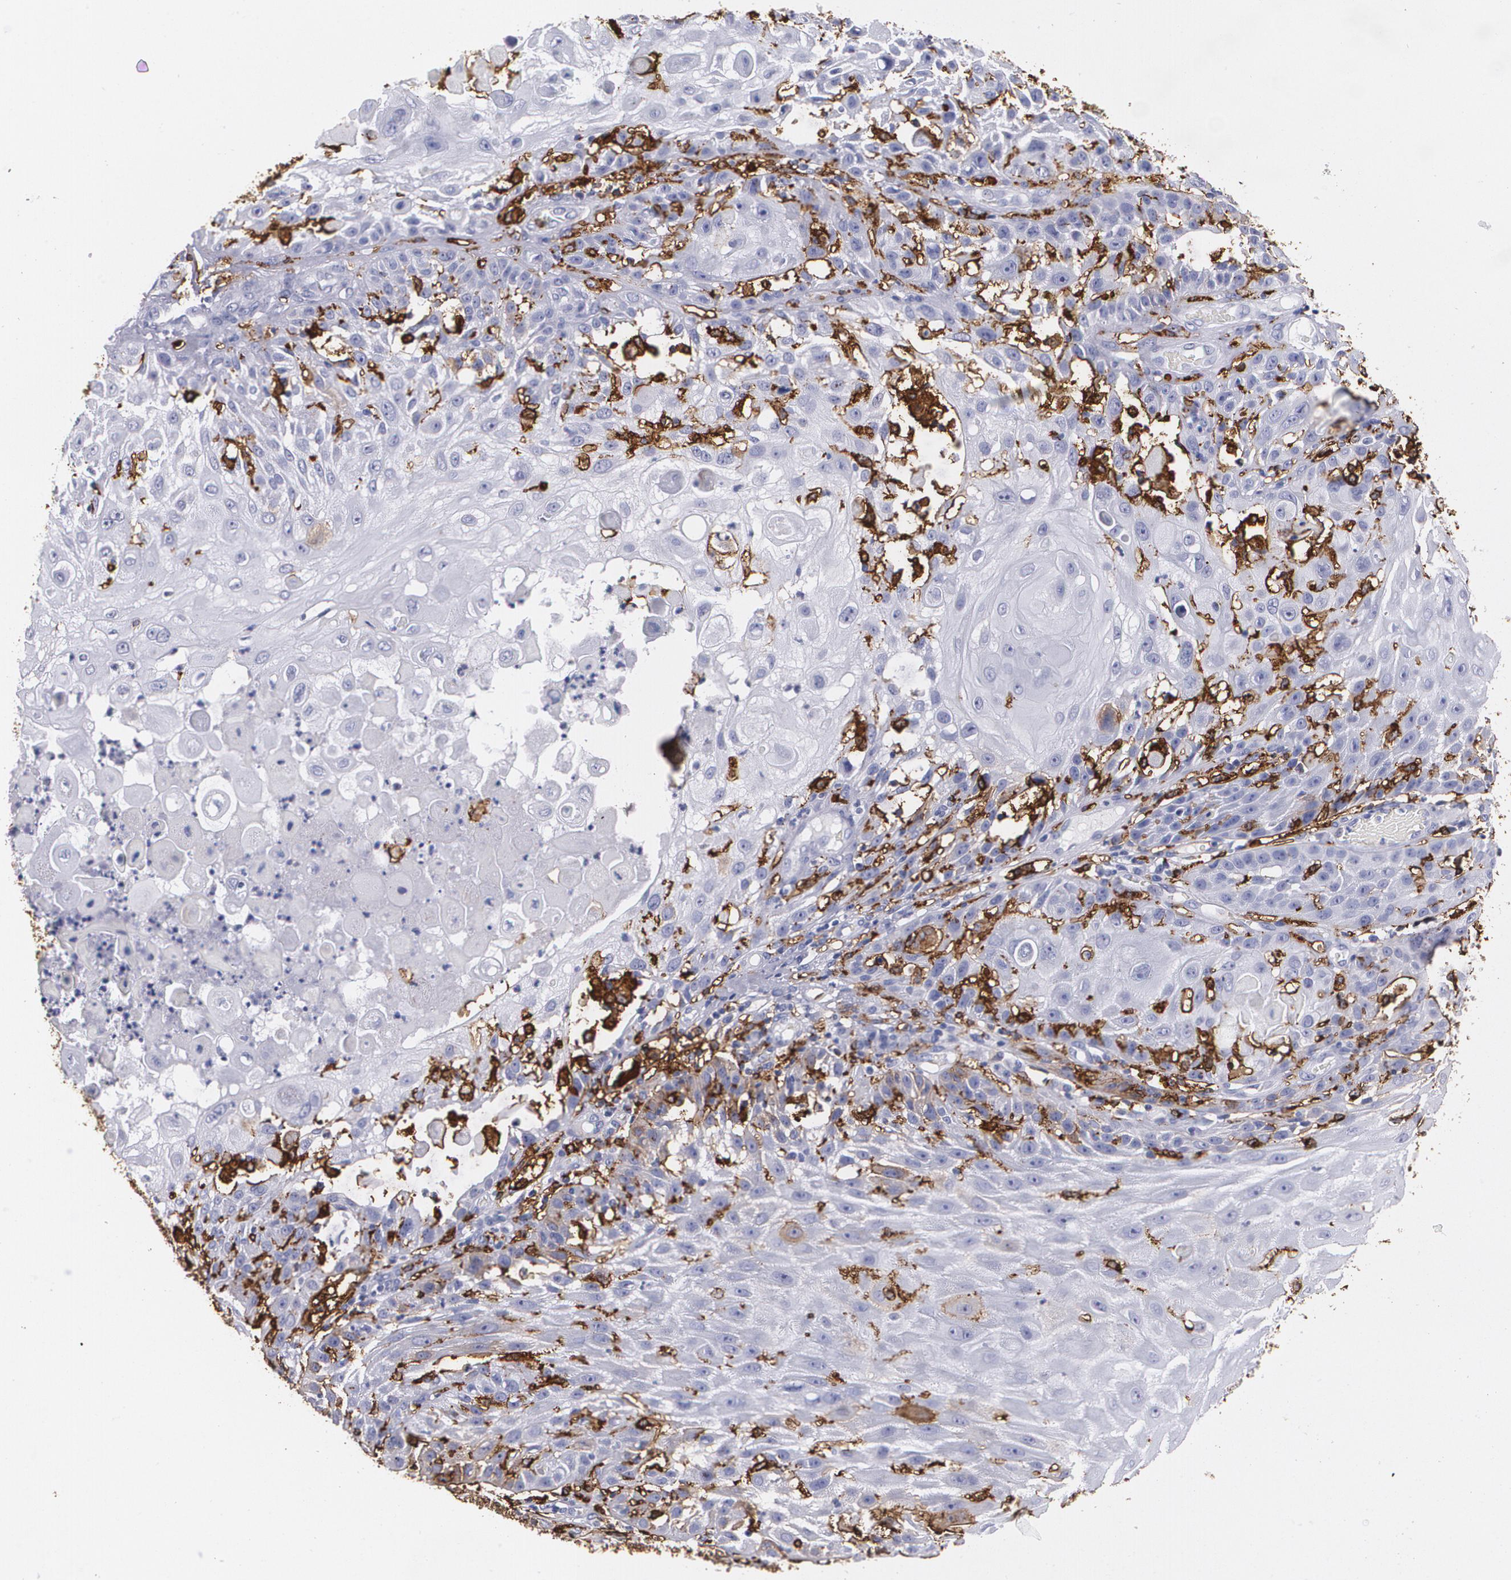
{"staining": {"intensity": "moderate", "quantity": "25%-75%", "location": "cytoplasmic/membranous"}, "tissue": "skin cancer", "cell_type": "Tumor cells", "image_type": "cancer", "snomed": [{"axis": "morphology", "description": "Squamous cell carcinoma, NOS"}, {"axis": "topography", "description": "Skin"}], "caption": "Immunohistochemical staining of skin cancer displays moderate cytoplasmic/membranous protein staining in approximately 25%-75% of tumor cells.", "gene": "HLA-DRA", "patient": {"sex": "female", "age": 89}}